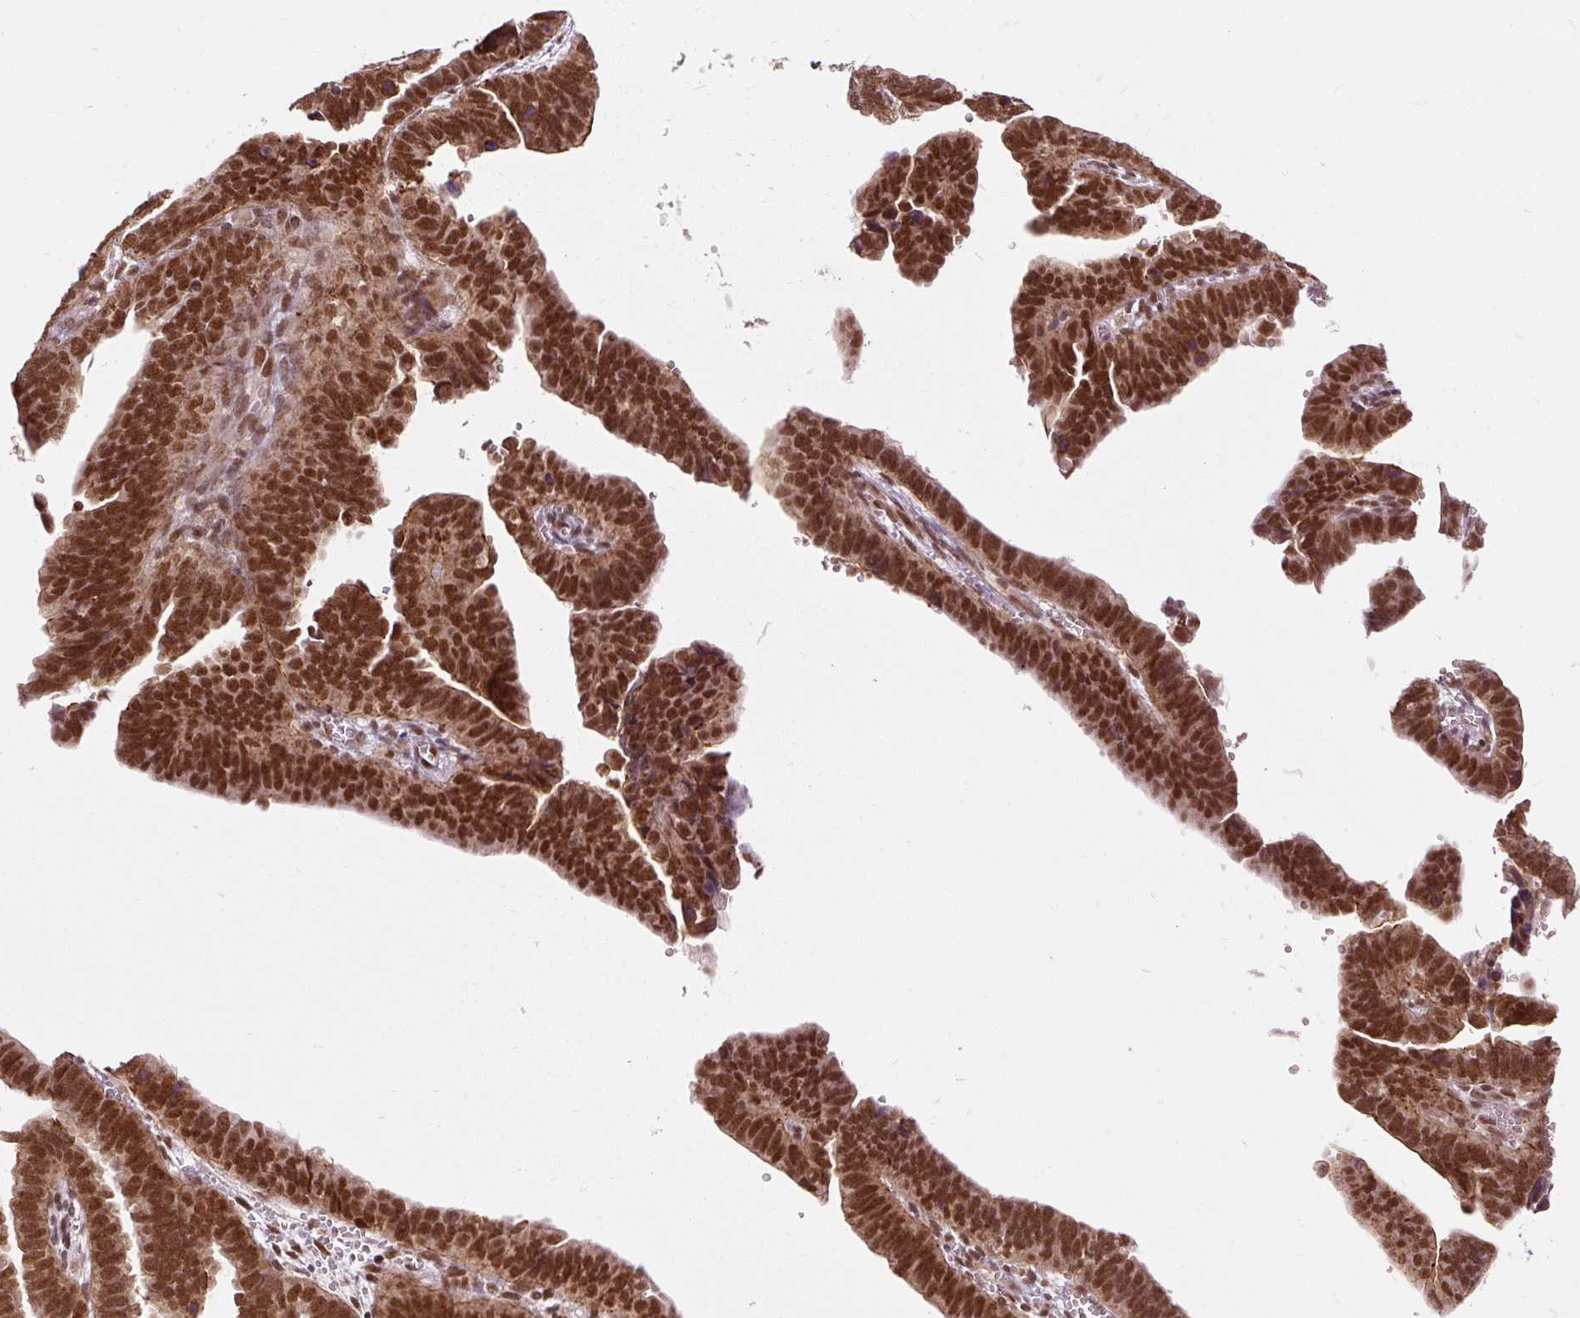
{"staining": {"intensity": "strong", "quantity": ">75%", "location": "nuclear"}, "tissue": "endometrial cancer", "cell_type": "Tumor cells", "image_type": "cancer", "snomed": [{"axis": "morphology", "description": "Adenocarcinoma, NOS"}, {"axis": "topography", "description": "Endometrium"}], "caption": "An immunohistochemistry micrograph of neoplastic tissue is shown. Protein staining in brown shows strong nuclear positivity in adenocarcinoma (endometrial) within tumor cells.", "gene": "CSTF1", "patient": {"sex": "female", "age": 75}}